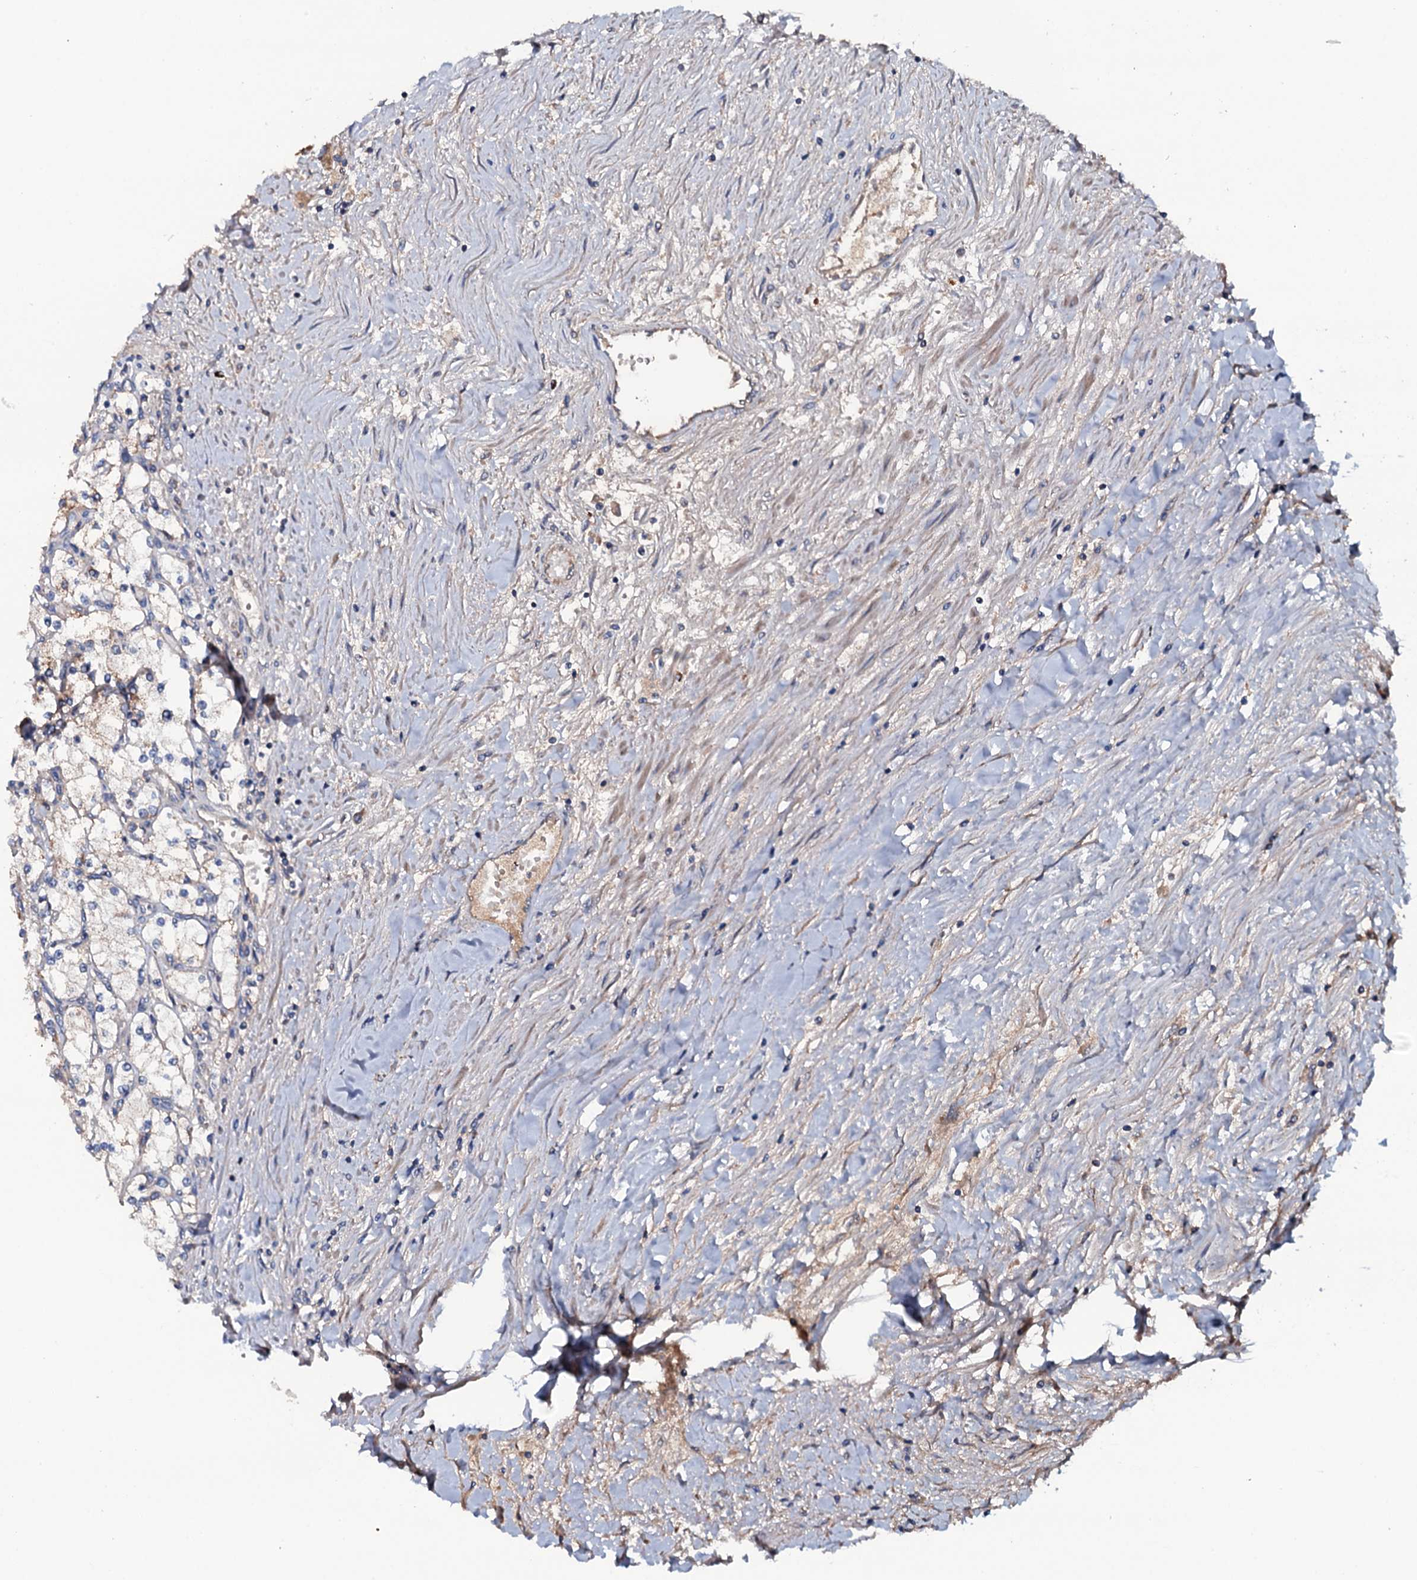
{"staining": {"intensity": "negative", "quantity": "none", "location": "none"}, "tissue": "renal cancer", "cell_type": "Tumor cells", "image_type": "cancer", "snomed": [{"axis": "morphology", "description": "Adenocarcinoma, NOS"}, {"axis": "topography", "description": "Kidney"}], "caption": "Immunohistochemical staining of renal cancer exhibits no significant expression in tumor cells. The staining was performed using DAB to visualize the protein expression in brown, while the nuclei were stained in blue with hematoxylin (Magnification: 20x).", "gene": "NEK1", "patient": {"sex": "male", "age": 80}}